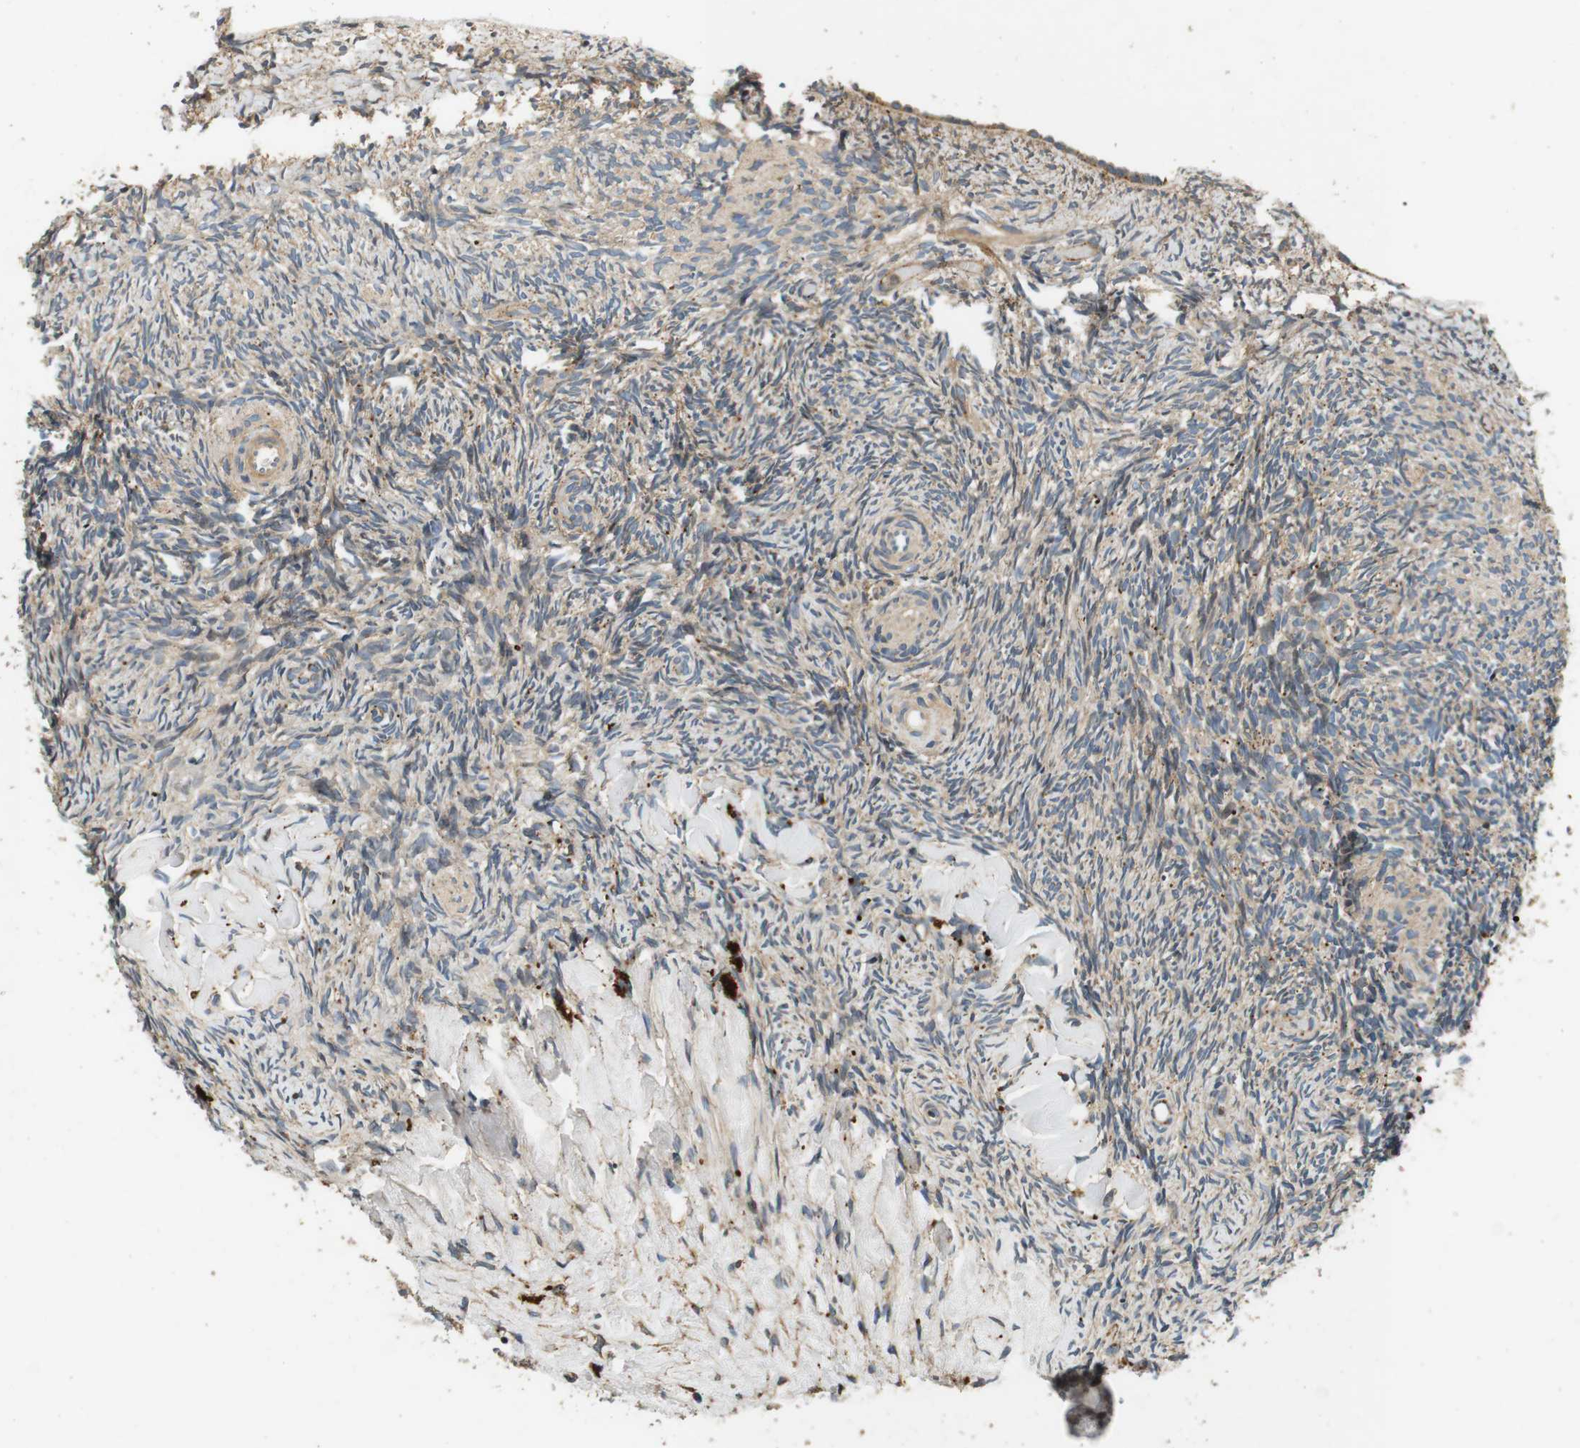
{"staining": {"intensity": "weak", "quantity": ">75%", "location": "cytoplasmic/membranous"}, "tissue": "ovary", "cell_type": "Ovarian stroma cells", "image_type": "normal", "snomed": [{"axis": "morphology", "description": "Normal tissue, NOS"}, {"axis": "topography", "description": "Ovary"}], "caption": "About >75% of ovarian stroma cells in normal human ovary exhibit weak cytoplasmic/membranous protein positivity as visualized by brown immunohistochemical staining.", "gene": "TXNRD1", "patient": {"sex": "female", "age": 60}}